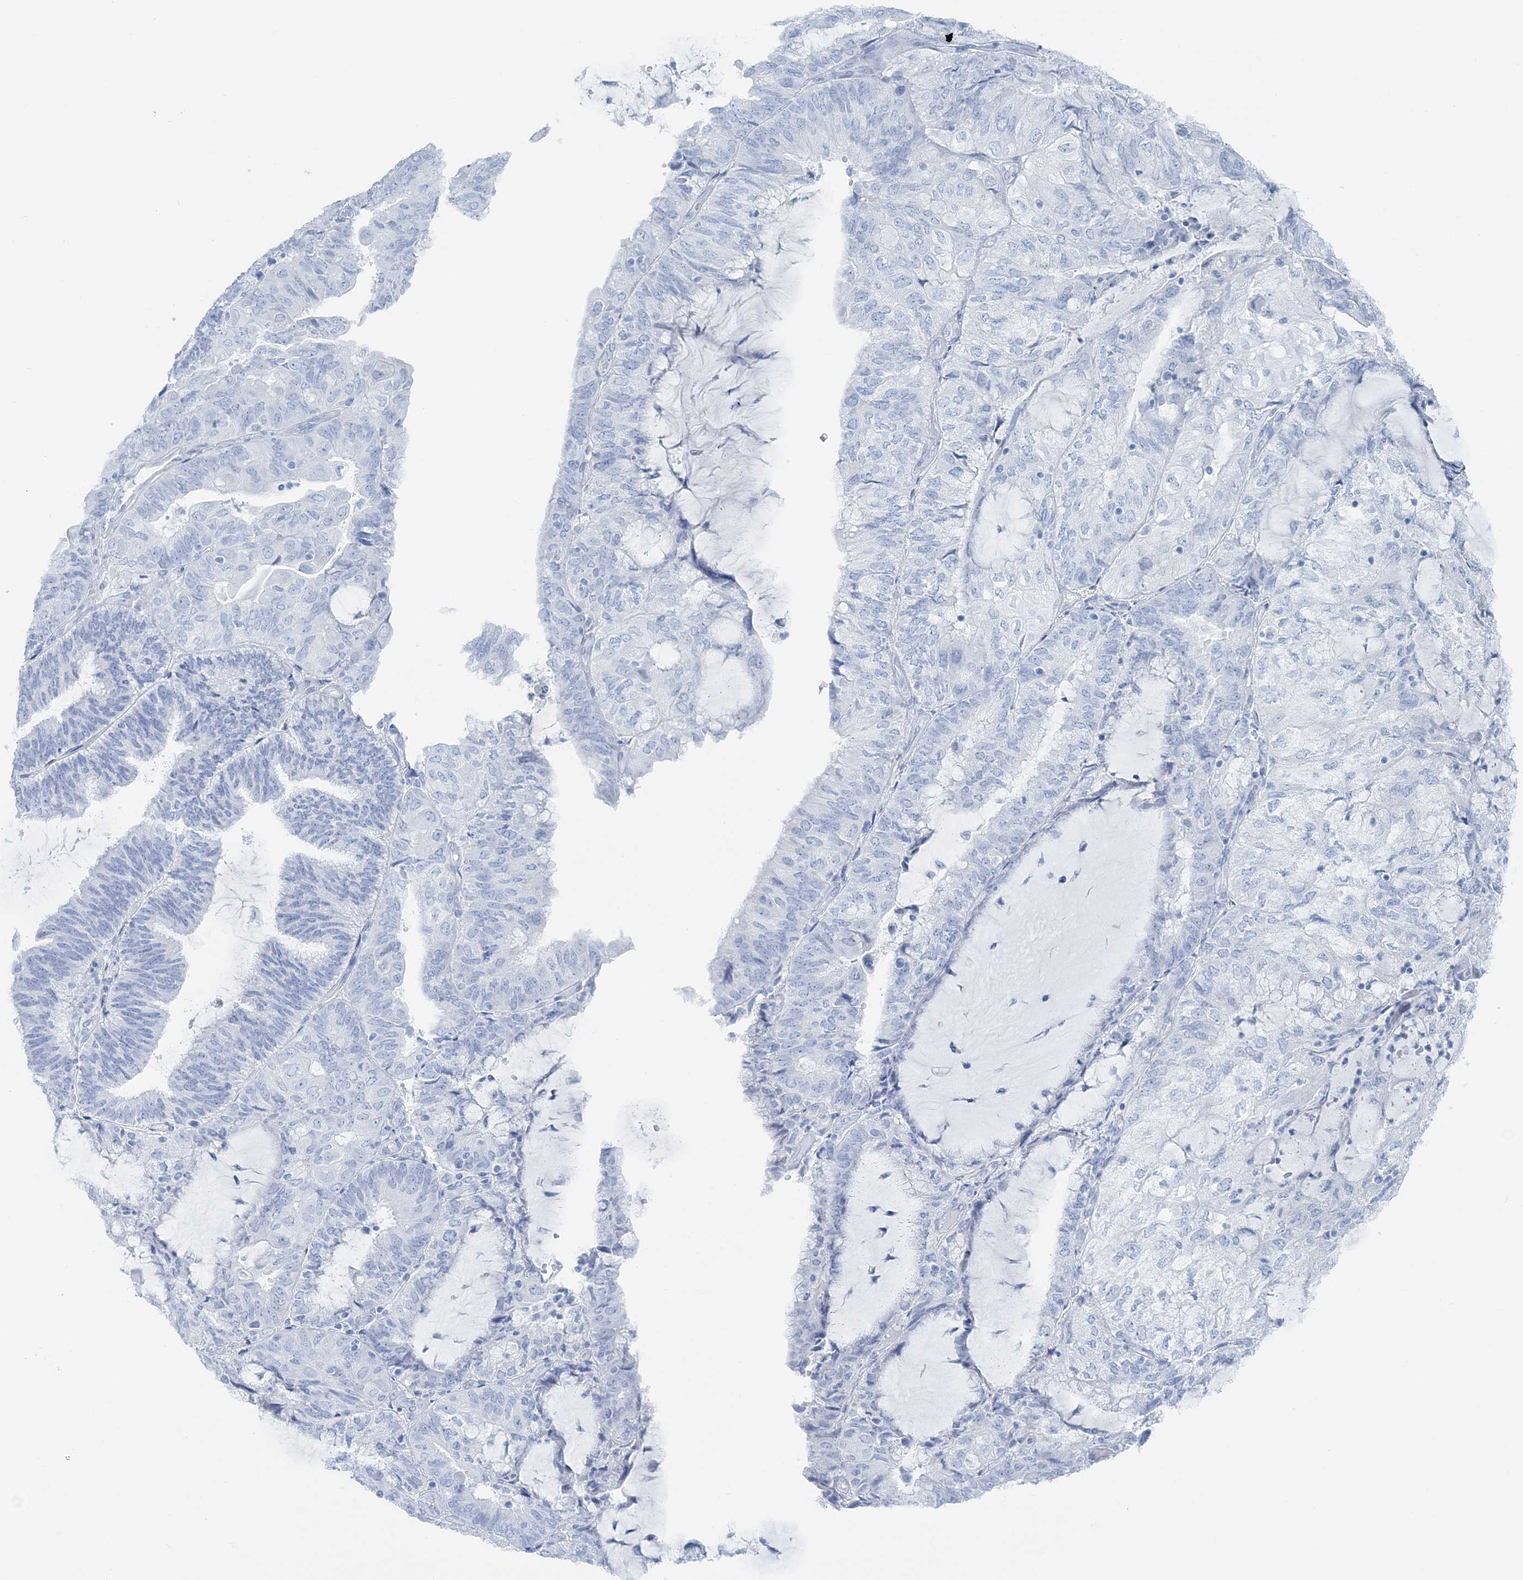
{"staining": {"intensity": "negative", "quantity": "none", "location": "none"}, "tissue": "endometrial cancer", "cell_type": "Tumor cells", "image_type": "cancer", "snomed": [{"axis": "morphology", "description": "Adenocarcinoma, NOS"}, {"axis": "topography", "description": "Endometrium"}], "caption": "An immunohistochemistry micrograph of adenocarcinoma (endometrial) is shown. There is no staining in tumor cells of adenocarcinoma (endometrial). (Immunohistochemistry (ihc), brightfield microscopy, high magnification).", "gene": "ATP11A", "patient": {"sex": "female", "age": 81}}